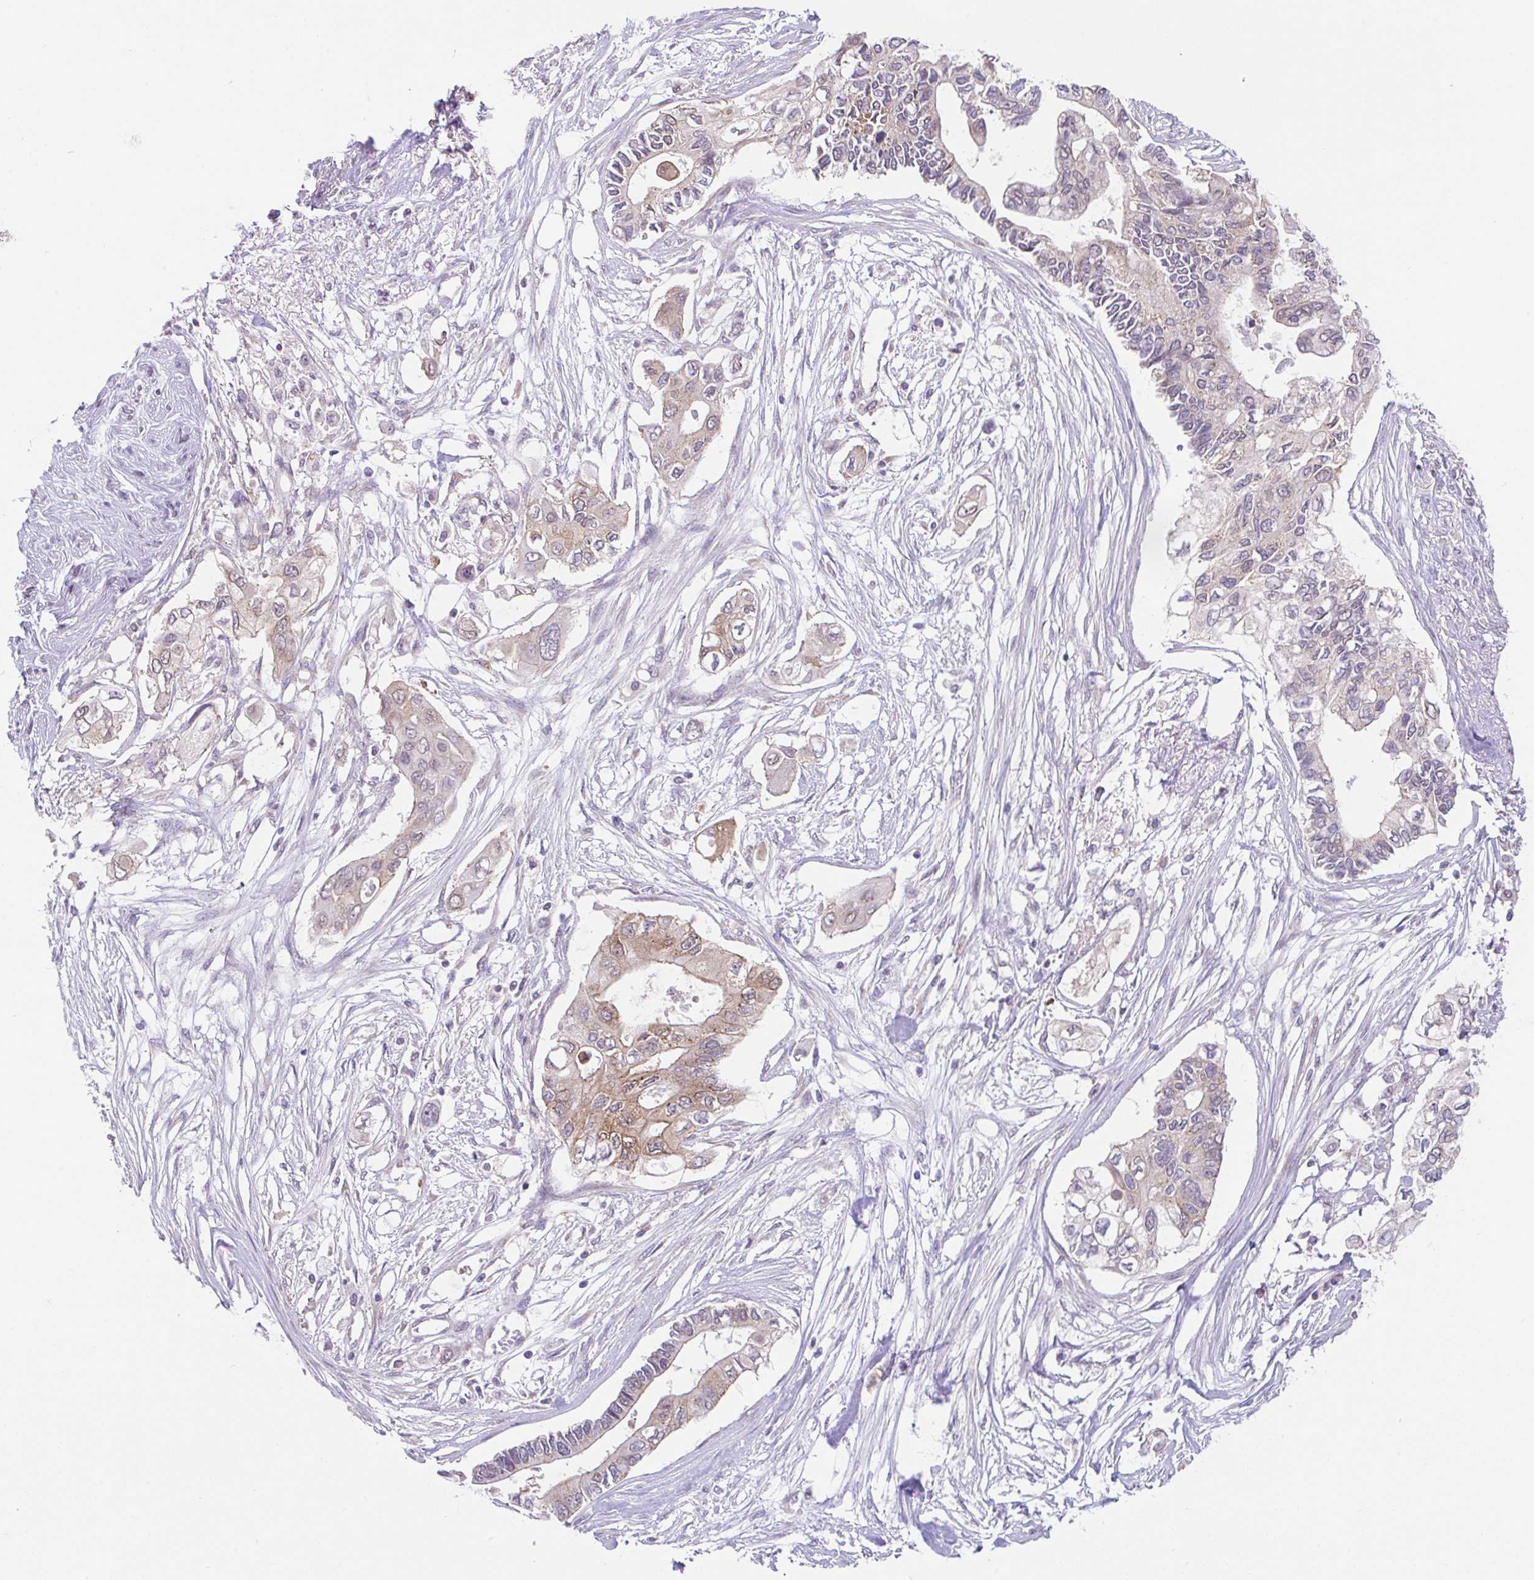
{"staining": {"intensity": "weak", "quantity": ">75%", "location": "cytoplasmic/membranous"}, "tissue": "pancreatic cancer", "cell_type": "Tumor cells", "image_type": "cancer", "snomed": [{"axis": "morphology", "description": "Adenocarcinoma, NOS"}, {"axis": "topography", "description": "Pancreas"}], "caption": "The photomicrograph shows a brown stain indicating the presence of a protein in the cytoplasmic/membranous of tumor cells in pancreatic cancer.", "gene": "RALBP1", "patient": {"sex": "female", "age": 63}}